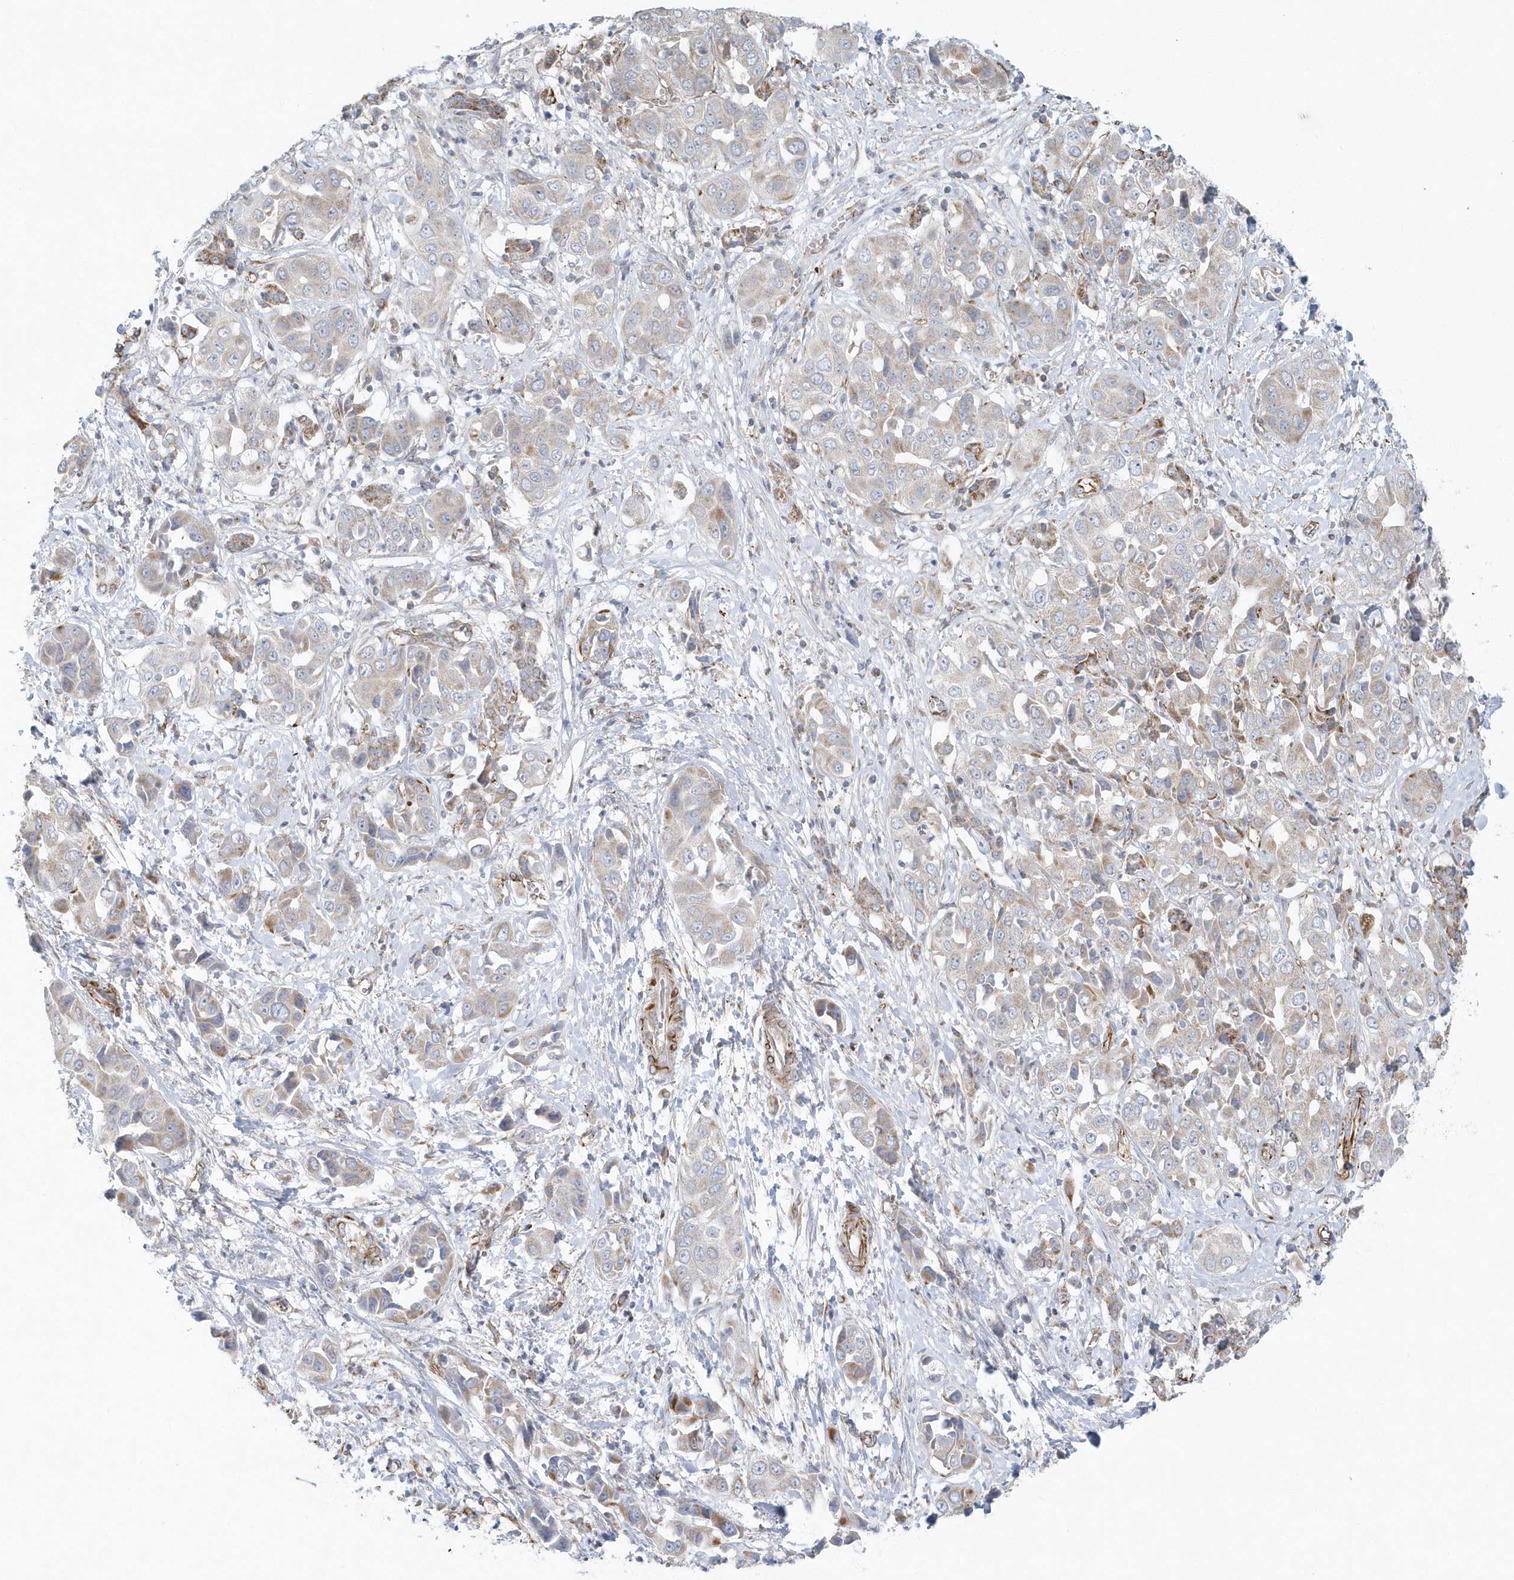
{"staining": {"intensity": "weak", "quantity": "<25%", "location": "cytoplasmic/membranous"}, "tissue": "liver cancer", "cell_type": "Tumor cells", "image_type": "cancer", "snomed": [{"axis": "morphology", "description": "Cholangiocarcinoma"}, {"axis": "topography", "description": "Liver"}], "caption": "An immunohistochemistry (IHC) image of liver cancer (cholangiocarcinoma) is shown. There is no staining in tumor cells of liver cancer (cholangiocarcinoma).", "gene": "GPR152", "patient": {"sex": "female", "age": 52}}